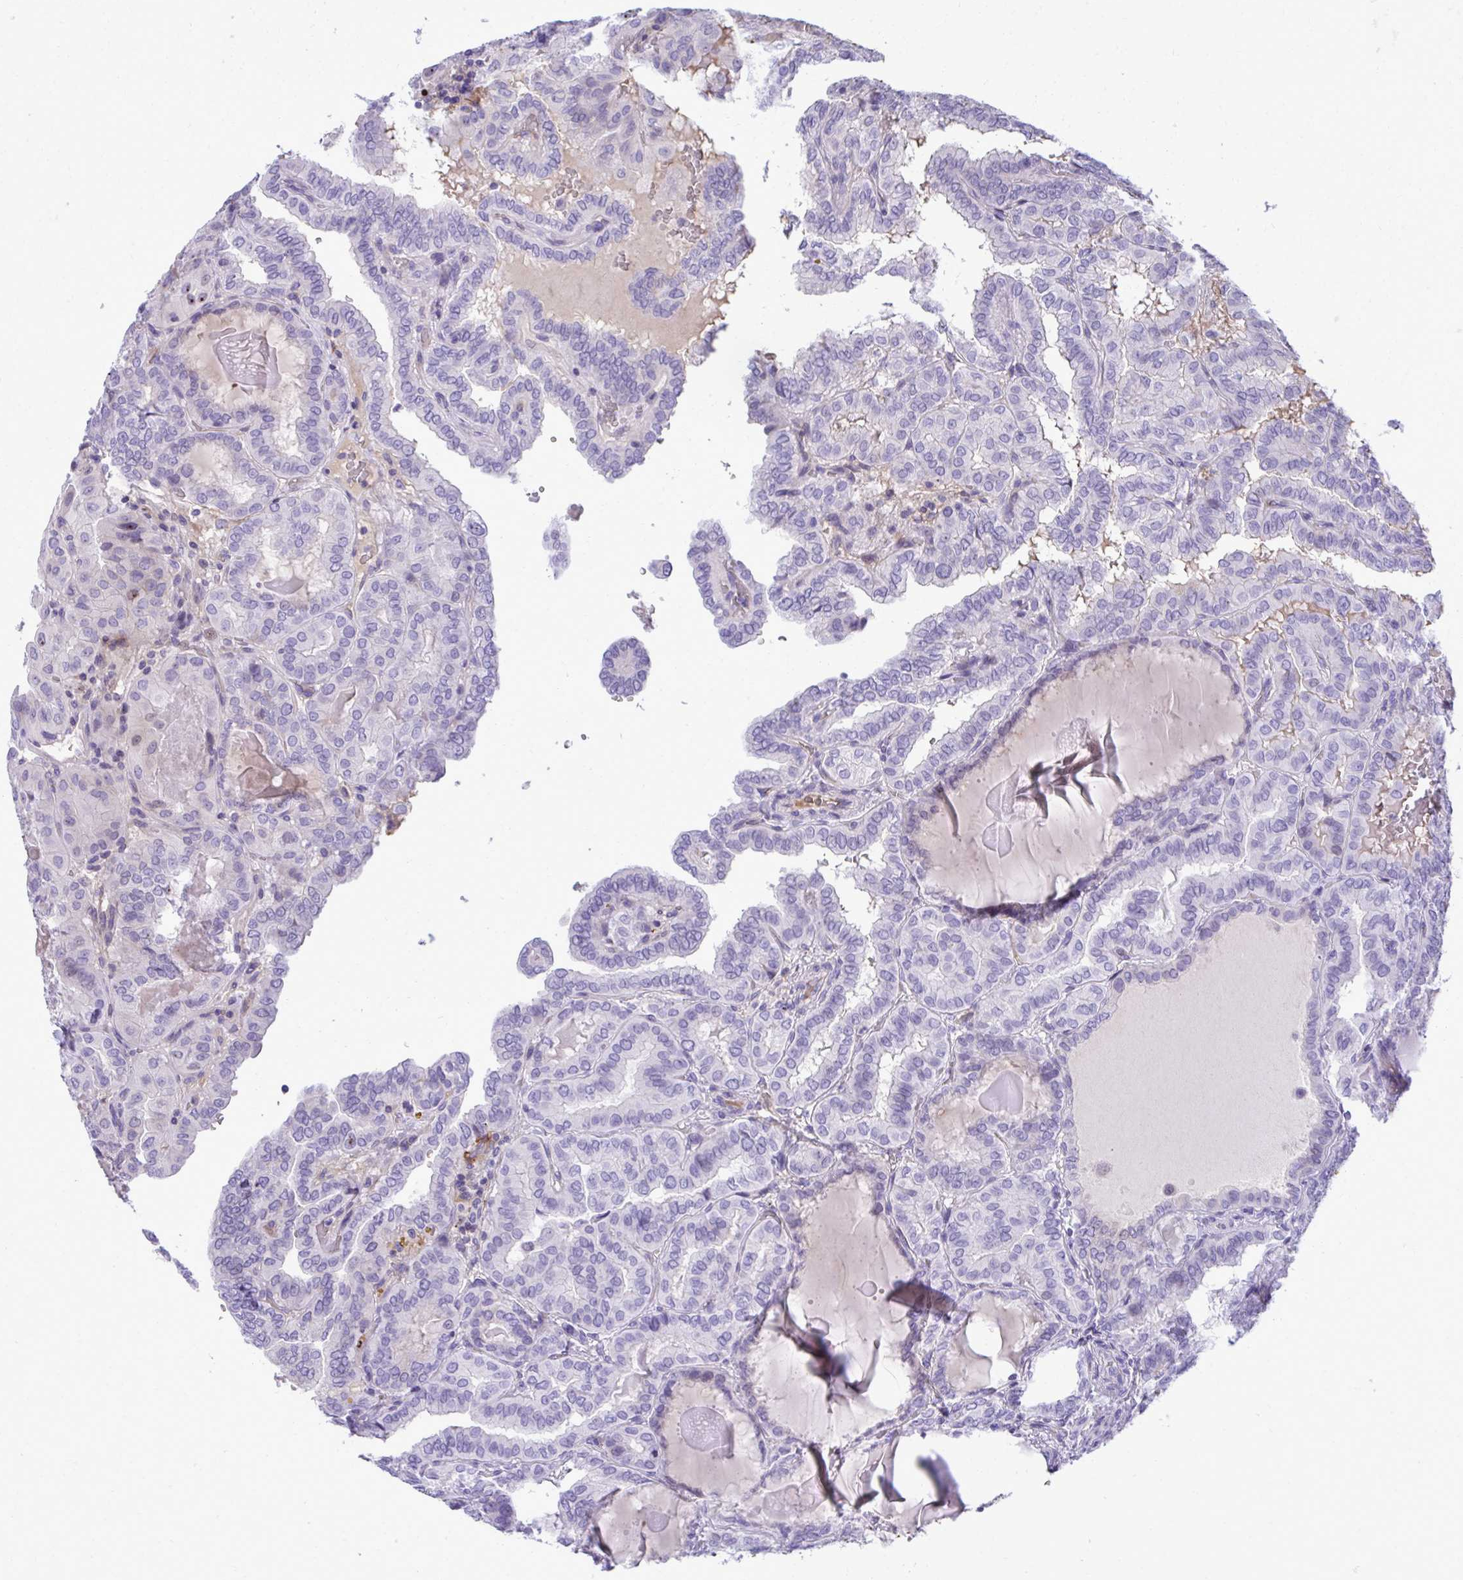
{"staining": {"intensity": "negative", "quantity": "none", "location": "none"}, "tissue": "thyroid cancer", "cell_type": "Tumor cells", "image_type": "cancer", "snomed": [{"axis": "morphology", "description": "Papillary adenocarcinoma, NOS"}, {"axis": "topography", "description": "Thyroid gland"}], "caption": "Thyroid cancer (papillary adenocarcinoma) stained for a protein using immunohistochemistry (IHC) shows no staining tumor cells.", "gene": "PITPNM3", "patient": {"sex": "female", "age": 46}}